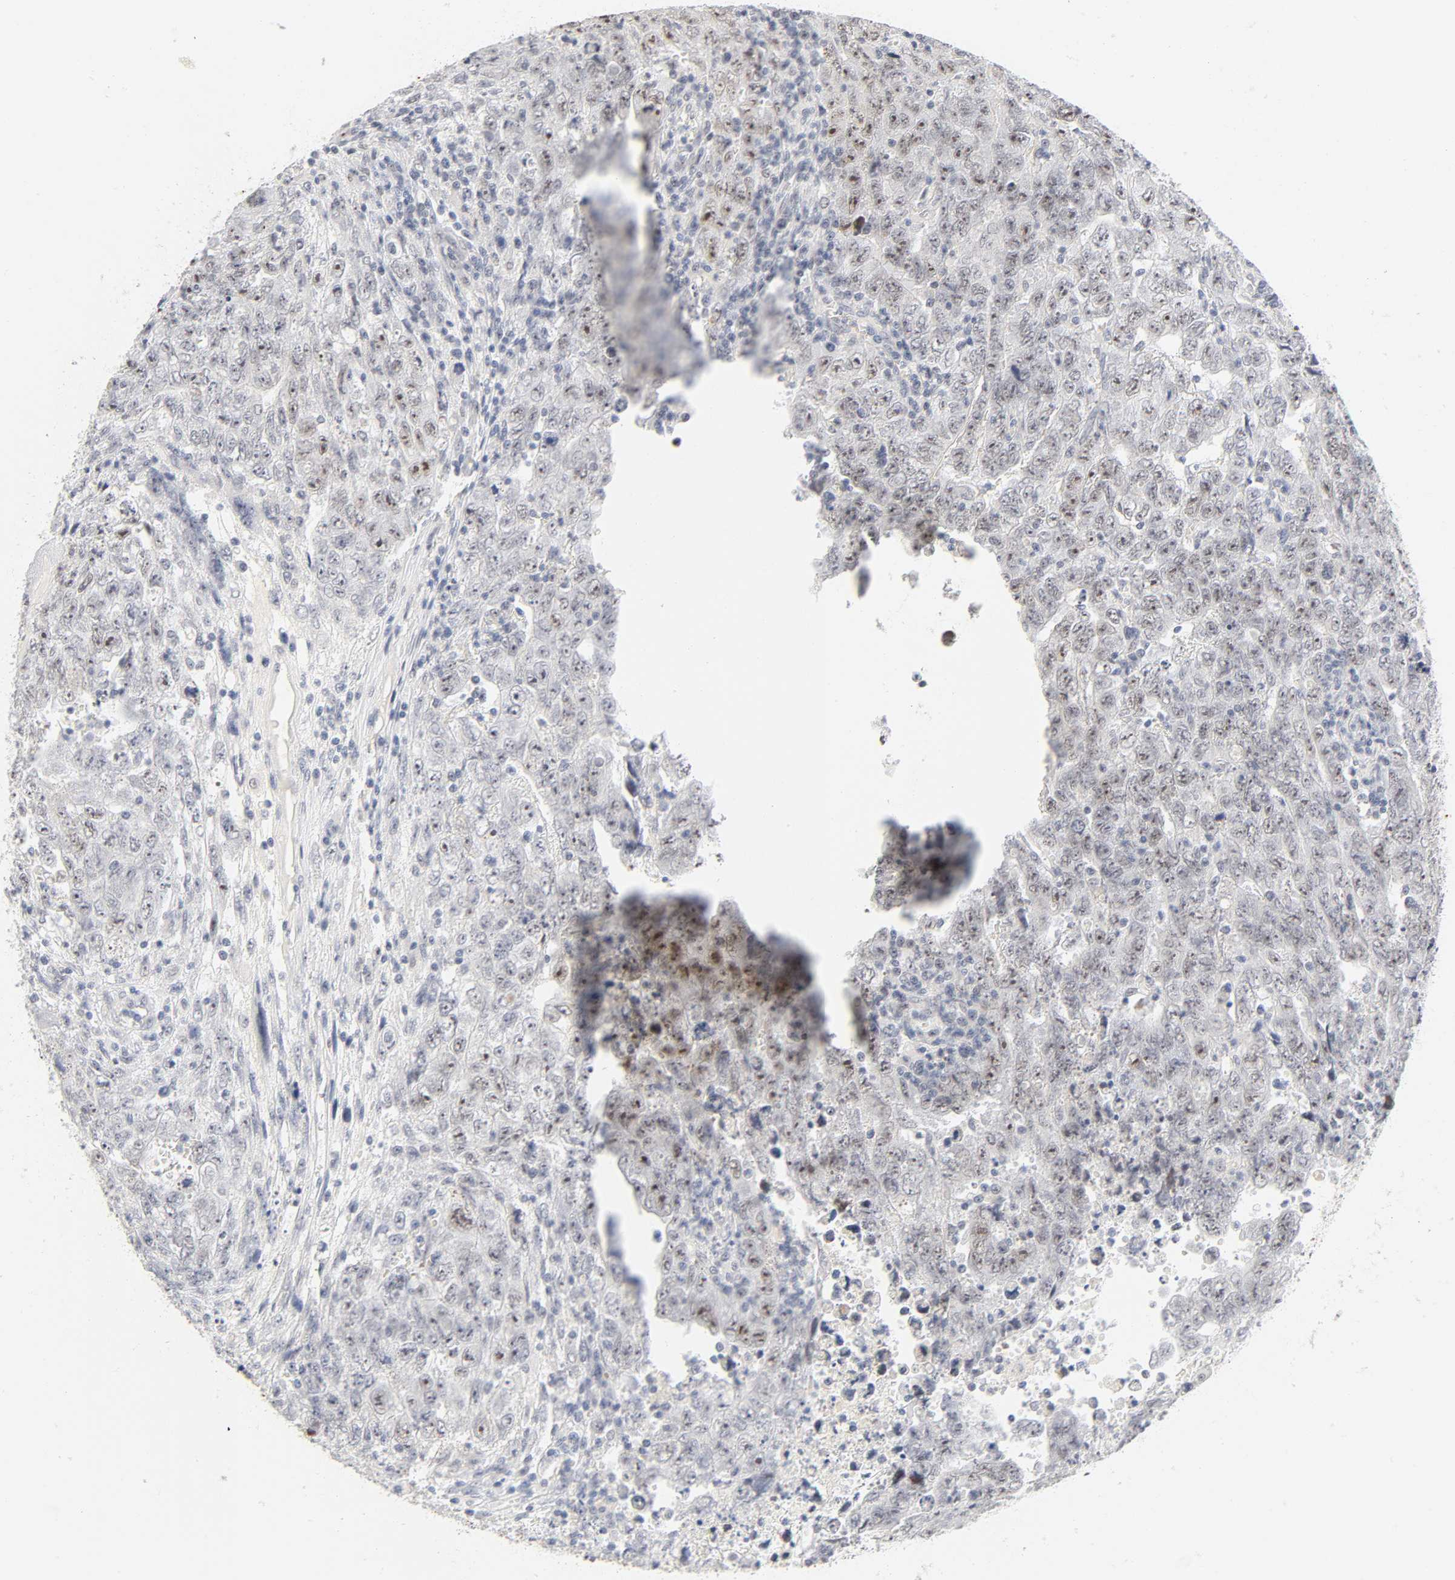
{"staining": {"intensity": "moderate", "quantity": ">75%", "location": "nuclear"}, "tissue": "testis cancer", "cell_type": "Tumor cells", "image_type": "cancer", "snomed": [{"axis": "morphology", "description": "Carcinoma, Embryonal, NOS"}, {"axis": "topography", "description": "Testis"}], "caption": "Testis cancer stained for a protein displays moderate nuclear positivity in tumor cells.", "gene": "MNAT1", "patient": {"sex": "male", "age": 28}}